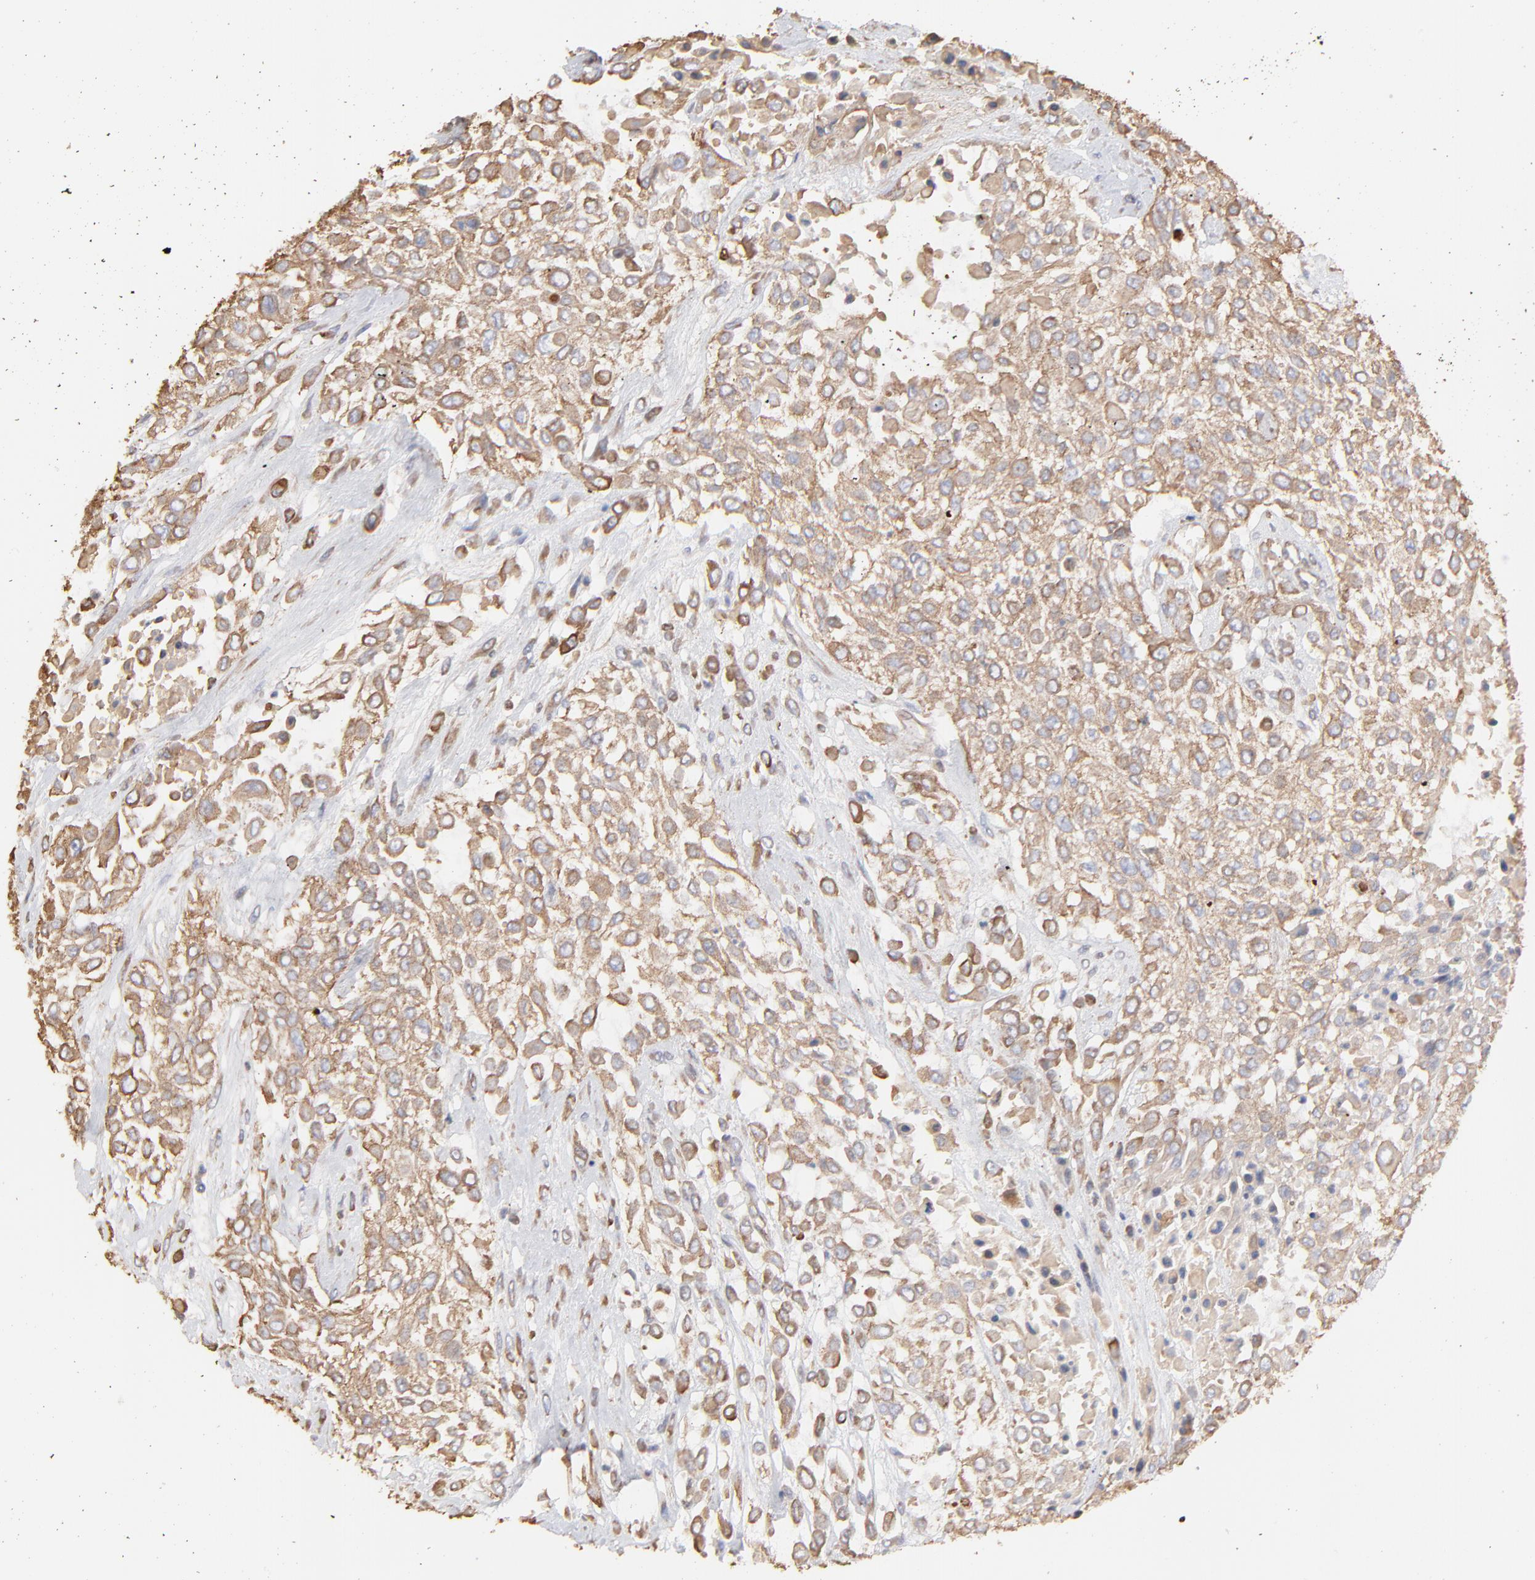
{"staining": {"intensity": "weak", "quantity": ">75%", "location": "cytoplasmic/membranous"}, "tissue": "urothelial cancer", "cell_type": "Tumor cells", "image_type": "cancer", "snomed": [{"axis": "morphology", "description": "Urothelial carcinoma, High grade"}, {"axis": "topography", "description": "Urinary bladder"}], "caption": "Protein staining exhibits weak cytoplasmic/membranous positivity in approximately >75% of tumor cells in urothelial carcinoma (high-grade).", "gene": "LRCH2", "patient": {"sex": "male", "age": 57}}